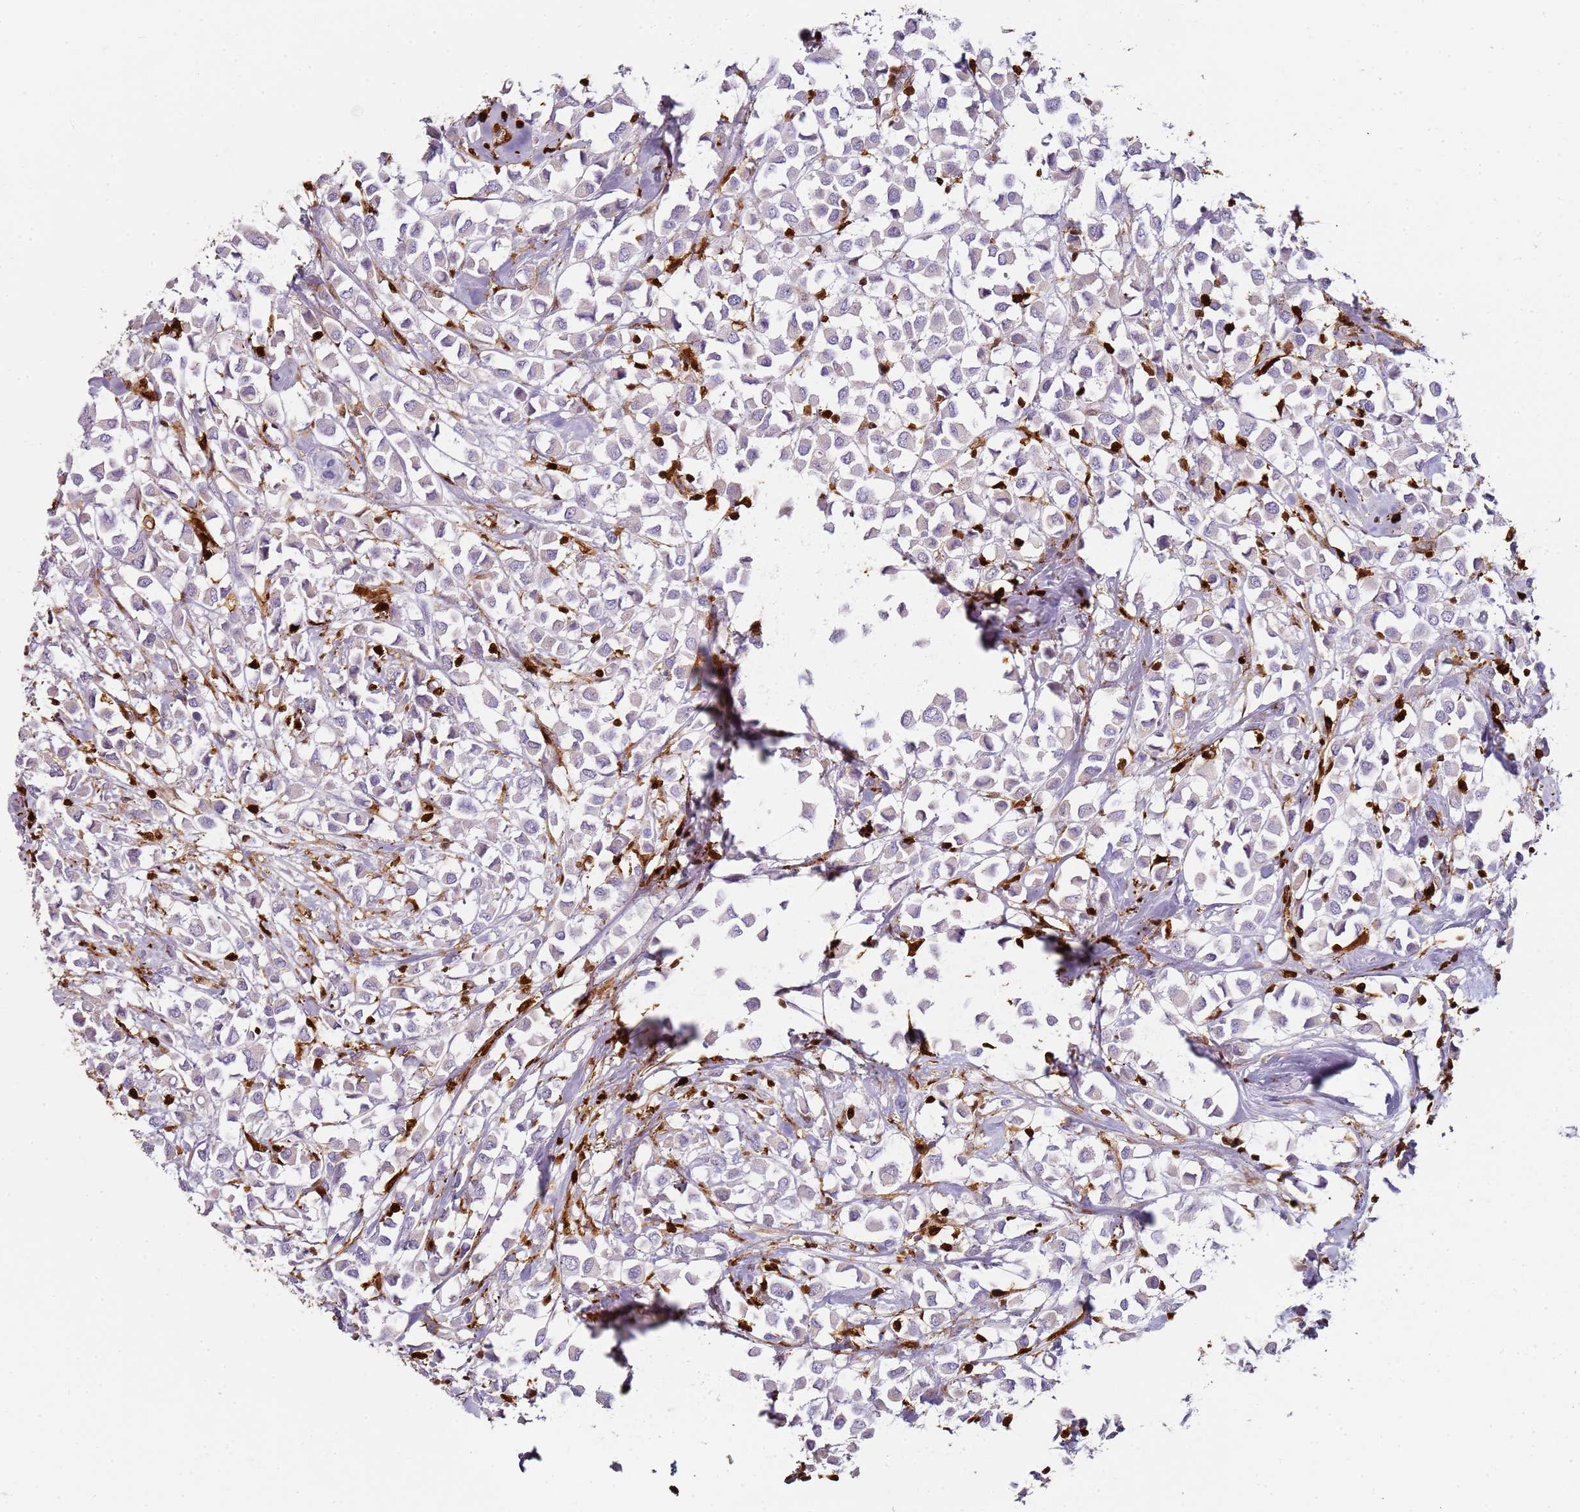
{"staining": {"intensity": "negative", "quantity": "none", "location": "none"}, "tissue": "breast cancer", "cell_type": "Tumor cells", "image_type": "cancer", "snomed": [{"axis": "morphology", "description": "Duct carcinoma"}, {"axis": "topography", "description": "Breast"}], "caption": "A micrograph of human breast infiltrating ductal carcinoma is negative for staining in tumor cells.", "gene": "S100A4", "patient": {"sex": "female", "age": 61}}